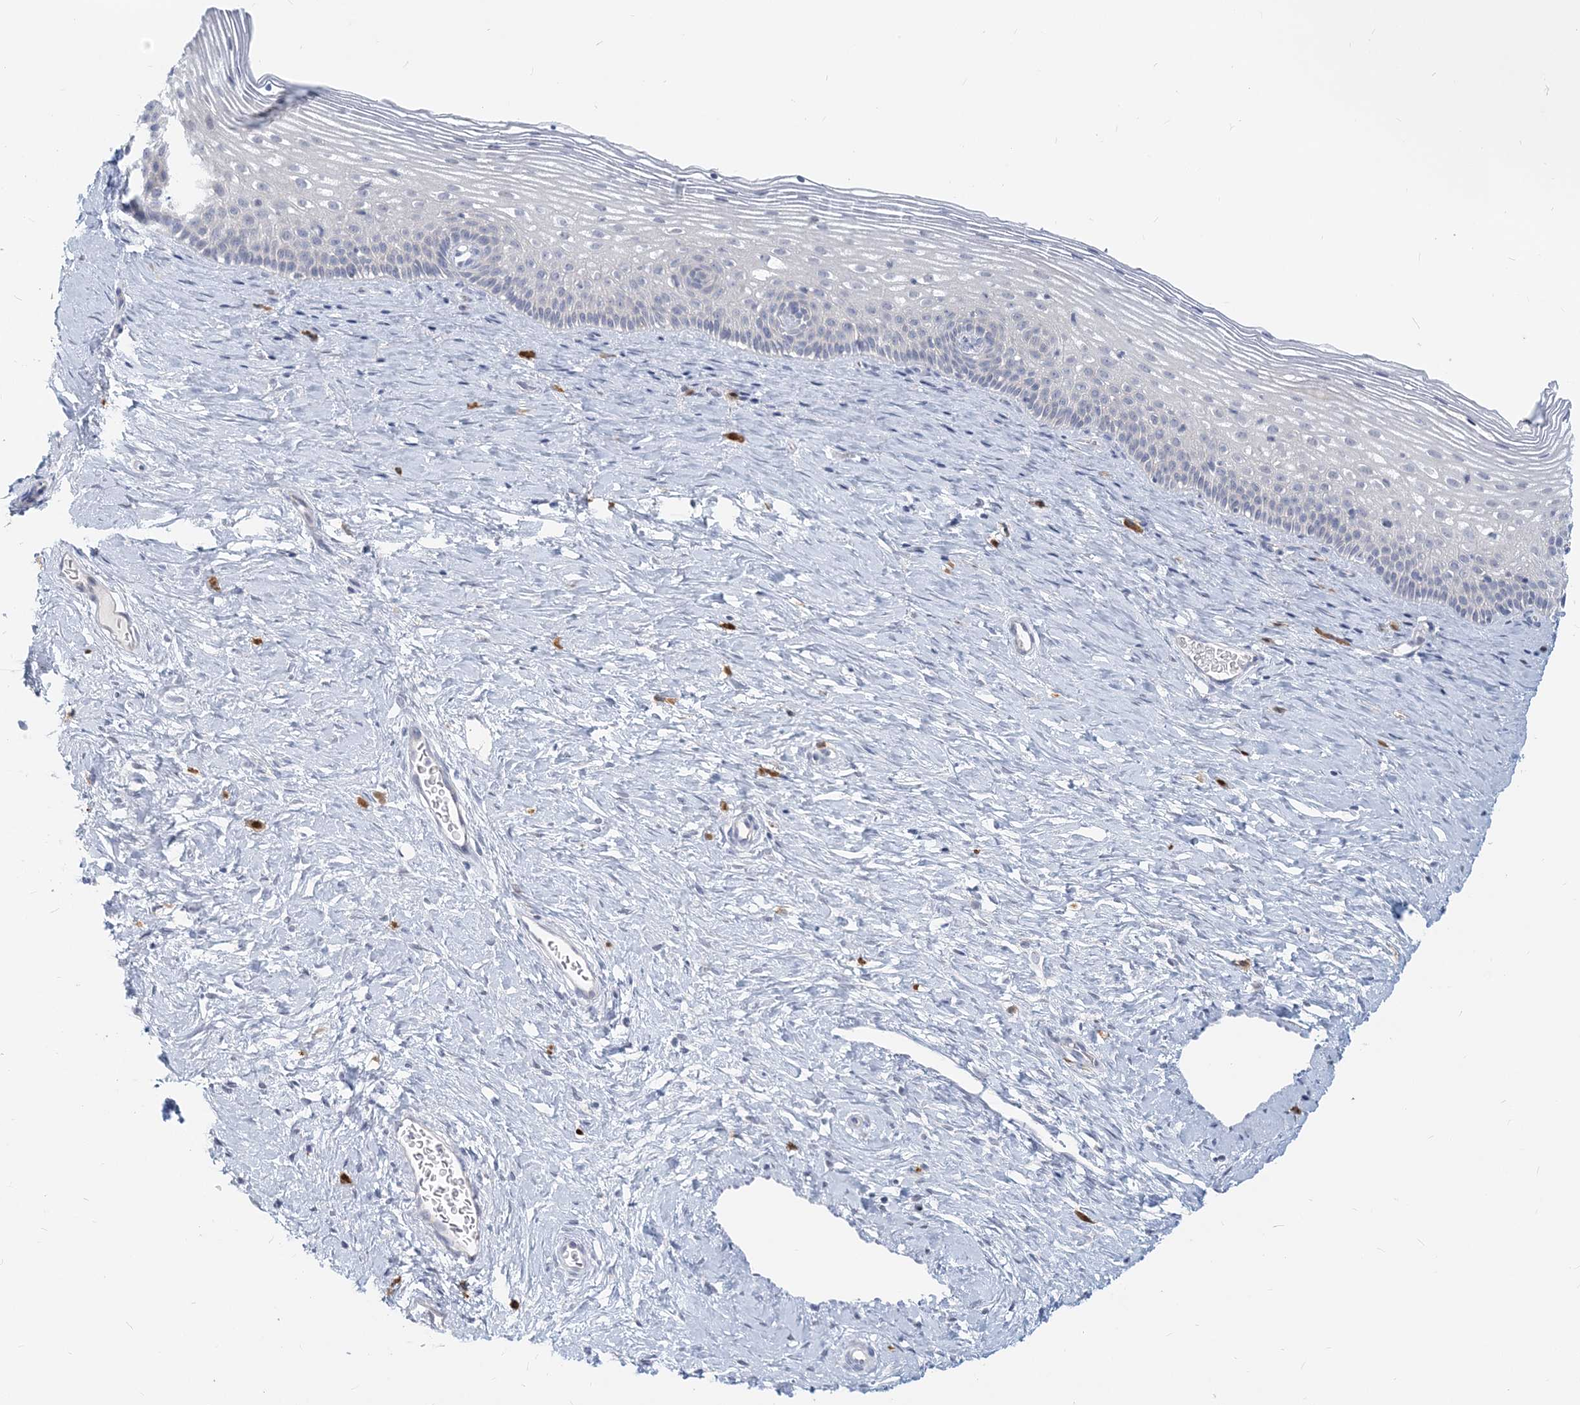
{"staining": {"intensity": "weak", "quantity": "25%-75%", "location": "cytoplasmic/membranous"}, "tissue": "cervix", "cell_type": "Glandular cells", "image_type": "normal", "snomed": [{"axis": "morphology", "description": "Normal tissue, NOS"}, {"axis": "topography", "description": "Cervix"}], "caption": "Cervix stained with DAB immunohistochemistry reveals low levels of weak cytoplasmic/membranous positivity in approximately 25%-75% of glandular cells.", "gene": "GMPPA", "patient": {"sex": "female", "age": 33}}